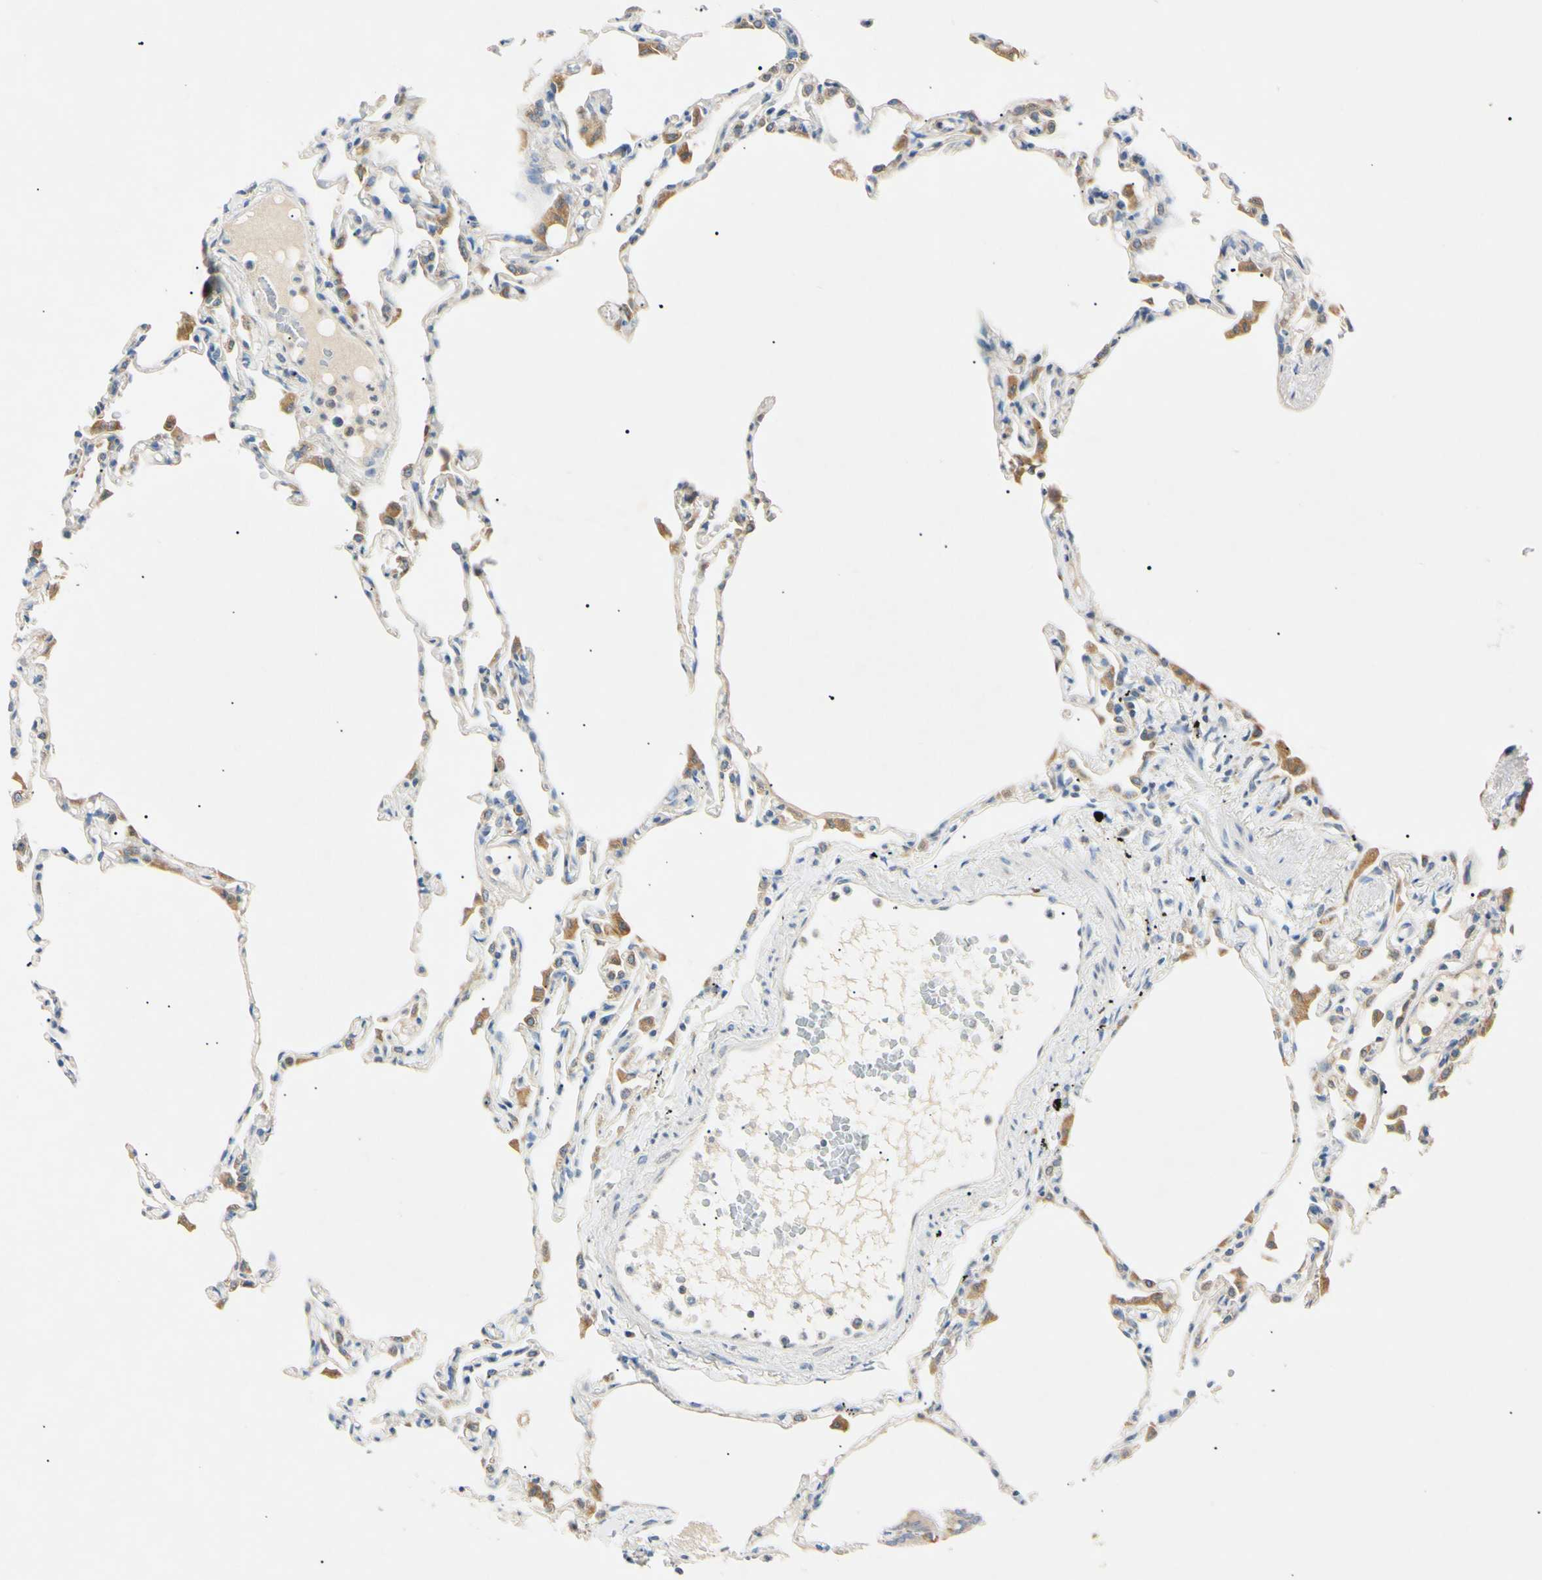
{"staining": {"intensity": "weak", "quantity": "25%-75%", "location": "cytoplasmic/membranous"}, "tissue": "lung", "cell_type": "Alveolar cells", "image_type": "normal", "snomed": [{"axis": "morphology", "description": "Normal tissue, NOS"}, {"axis": "topography", "description": "Lung"}], "caption": "Human lung stained with a brown dye exhibits weak cytoplasmic/membranous positive staining in about 25%-75% of alveolar cells.", "gene": "DNAJB12", "patient": {"sex": "female", "age": 49}}